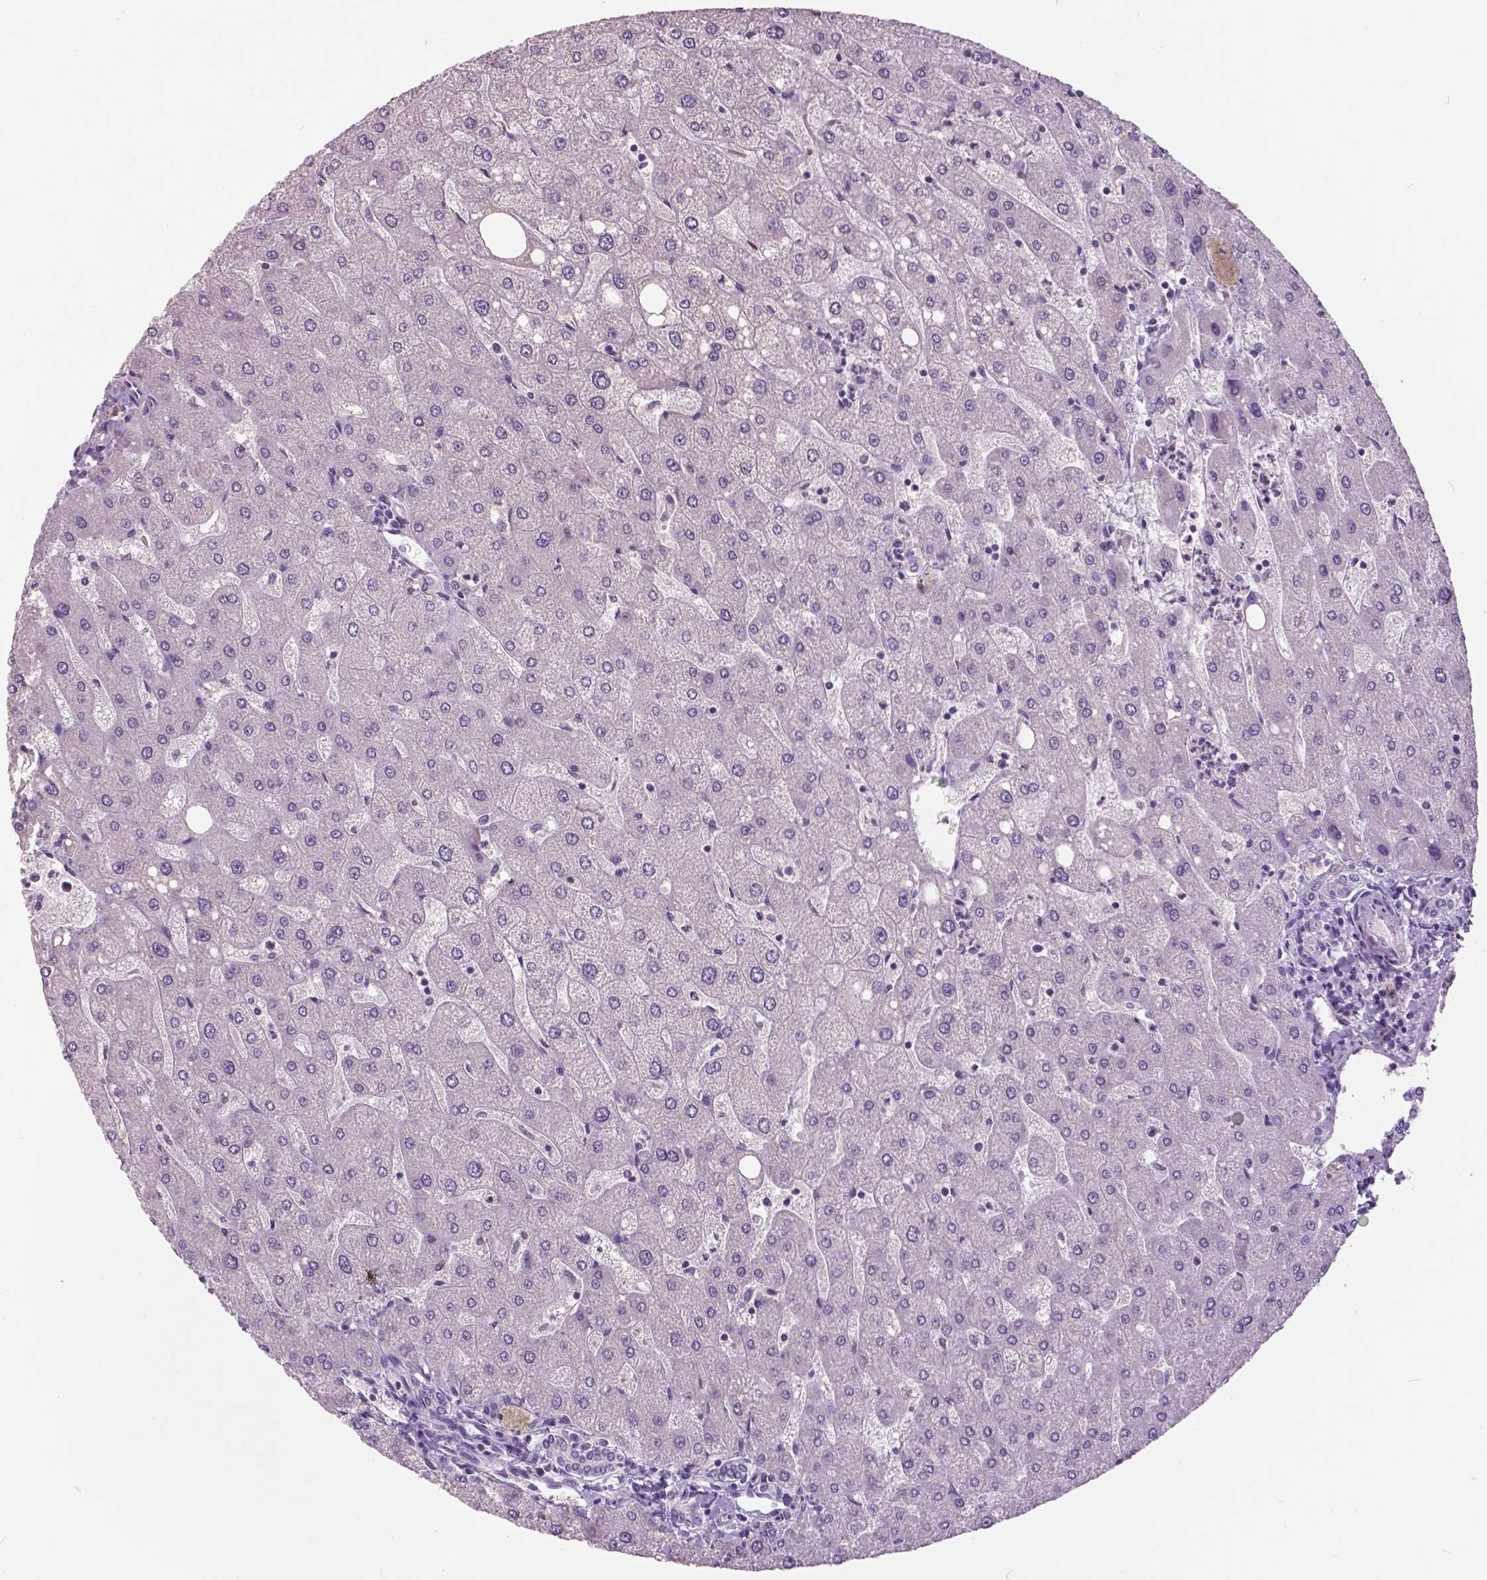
{"staining": {"intensity": "negative", "quantity": "none", "location": "none"}, "tissue": "liver", "cell_type": "Cholangiocytes", "image_type": "normal", "snomed": [{"axis": "morphology", "description": "Normal tissue, NOS"}, {"axis": "topography", "description": "Liver"}], "caption": "Cholangiocytes show no significant protein positivity in normal liver. The staining was performed using DAB to visualize the protein expression in brown, while the nuclei were stained in blue with hematoxylin (Magnification: 20x).", "gene": "GRIN2A", "patient": {"sex": "male", "age": 67}}